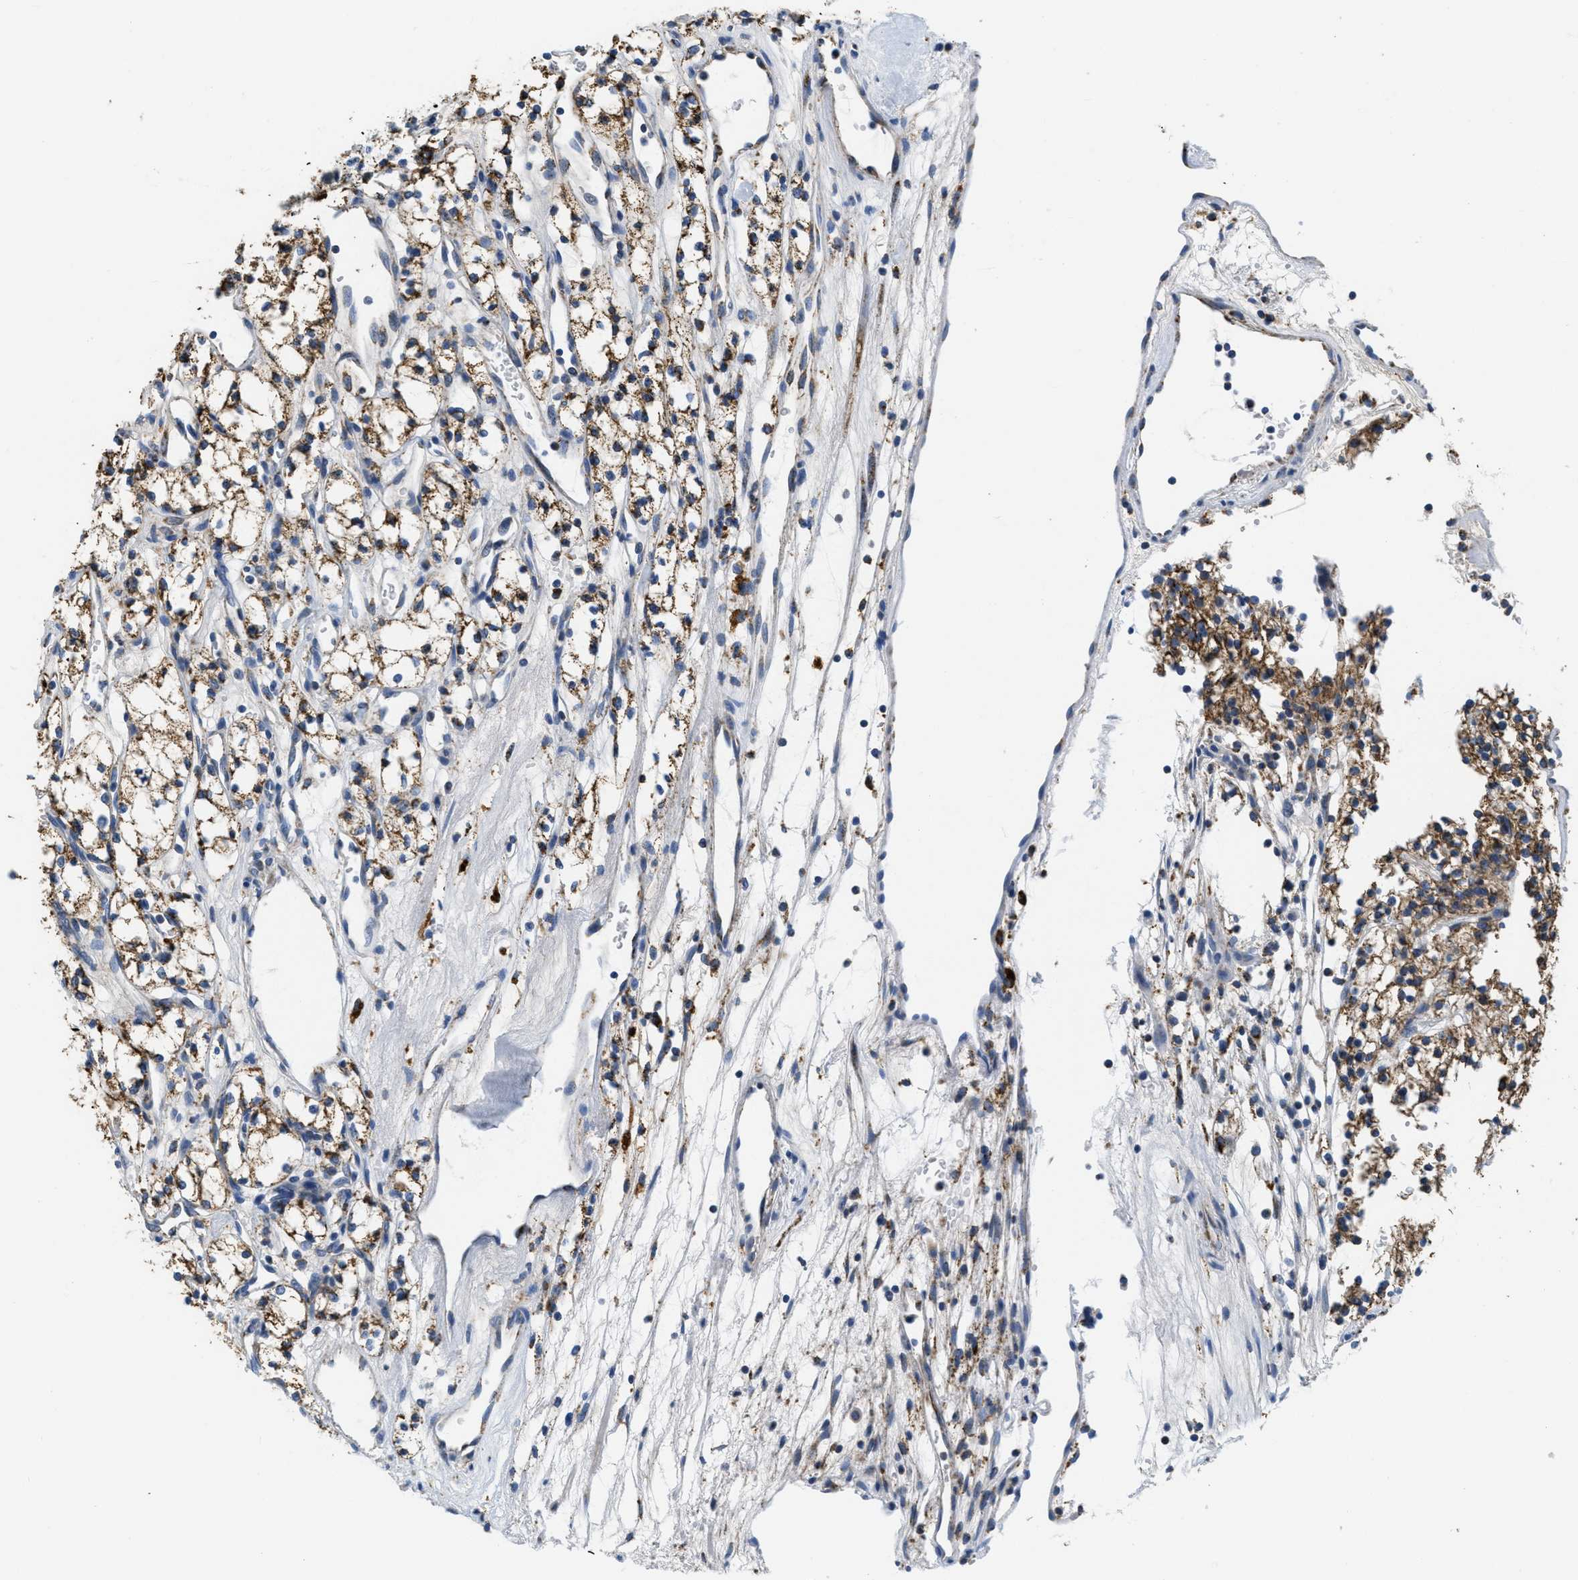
{"staining": {"intensity": "moderate", "quantity": ">75%", "location": "cytoplasmic/membranous"}, "tissue": "renal cancer", "cell_type": "Tumor cells", "image_type": "cancer", "snomed": [{"axis": "morphology", "description": "Adenocarcinoma, NOS"}, {"axis": "topography", "description": "Kidney"}], "caption": "Immunohistochemical staining of human adenocarcinoma (renal) demonstrates moderate cytoplasmic/membranous protein positivity in about >75% of tumor cells. Nuclei are stained in blue.", "gene": "KCNJ5", "patient": {"sex": "male", "age": 59}}